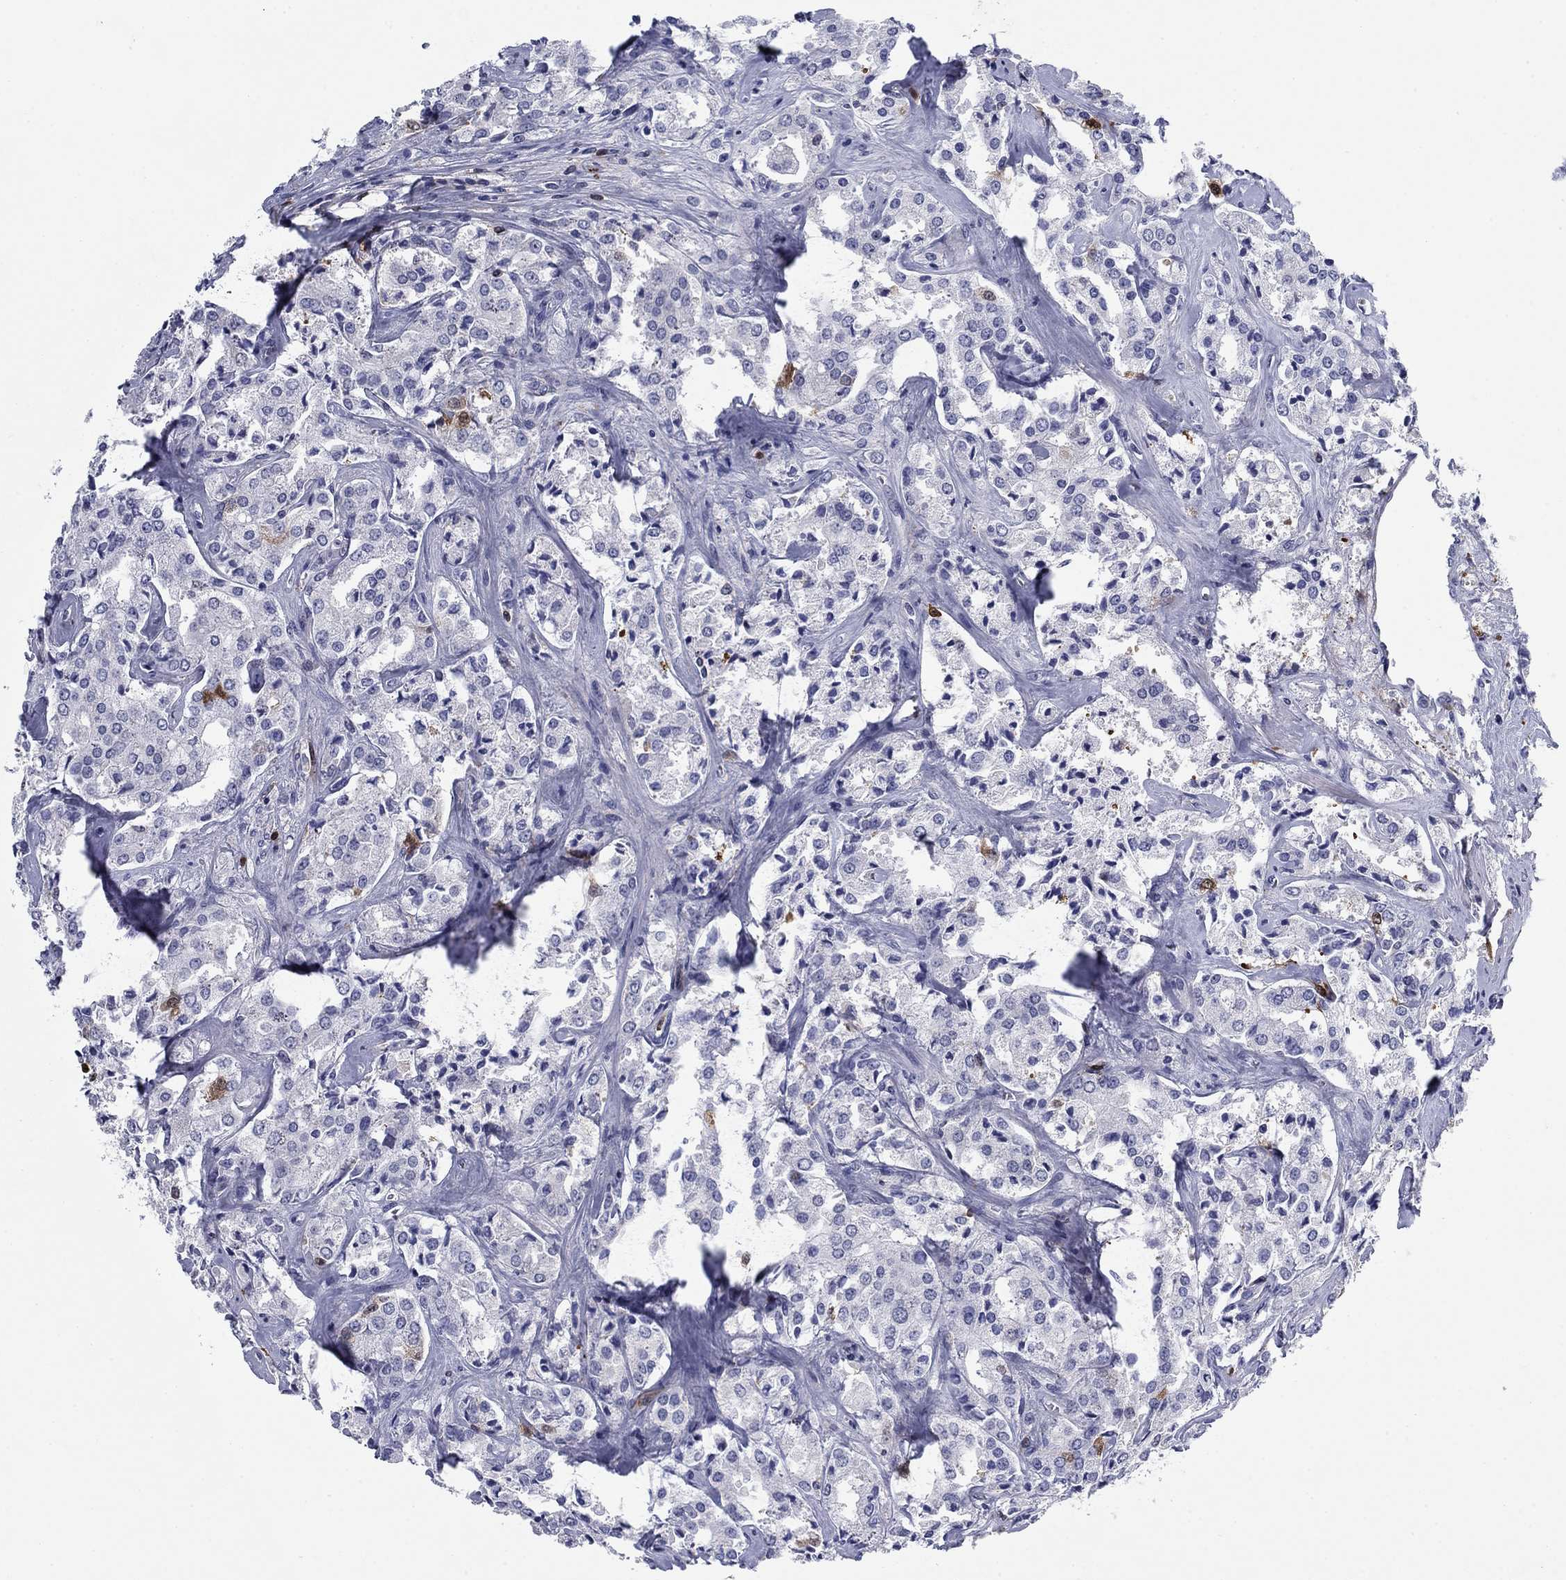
{"staining": {"intensity": "negative", "quantity": "none", "location": "none"}, "tissue": "prostate cancer", "cell_type": "Tumor cells", "image_type": "cancer", "snomed": [{"axis": "morphology", "description": "Adenocarcinoma, NOS"}, {"axis": "topography", "description": "Prostate"}], "caption": "This is an immunohistochemistry histopathology image of human adenocarcinoma (prostate). There is no staining in tumor cells.", "gene": "STMN1", "patient": {"sex": "male", "age": 66}}